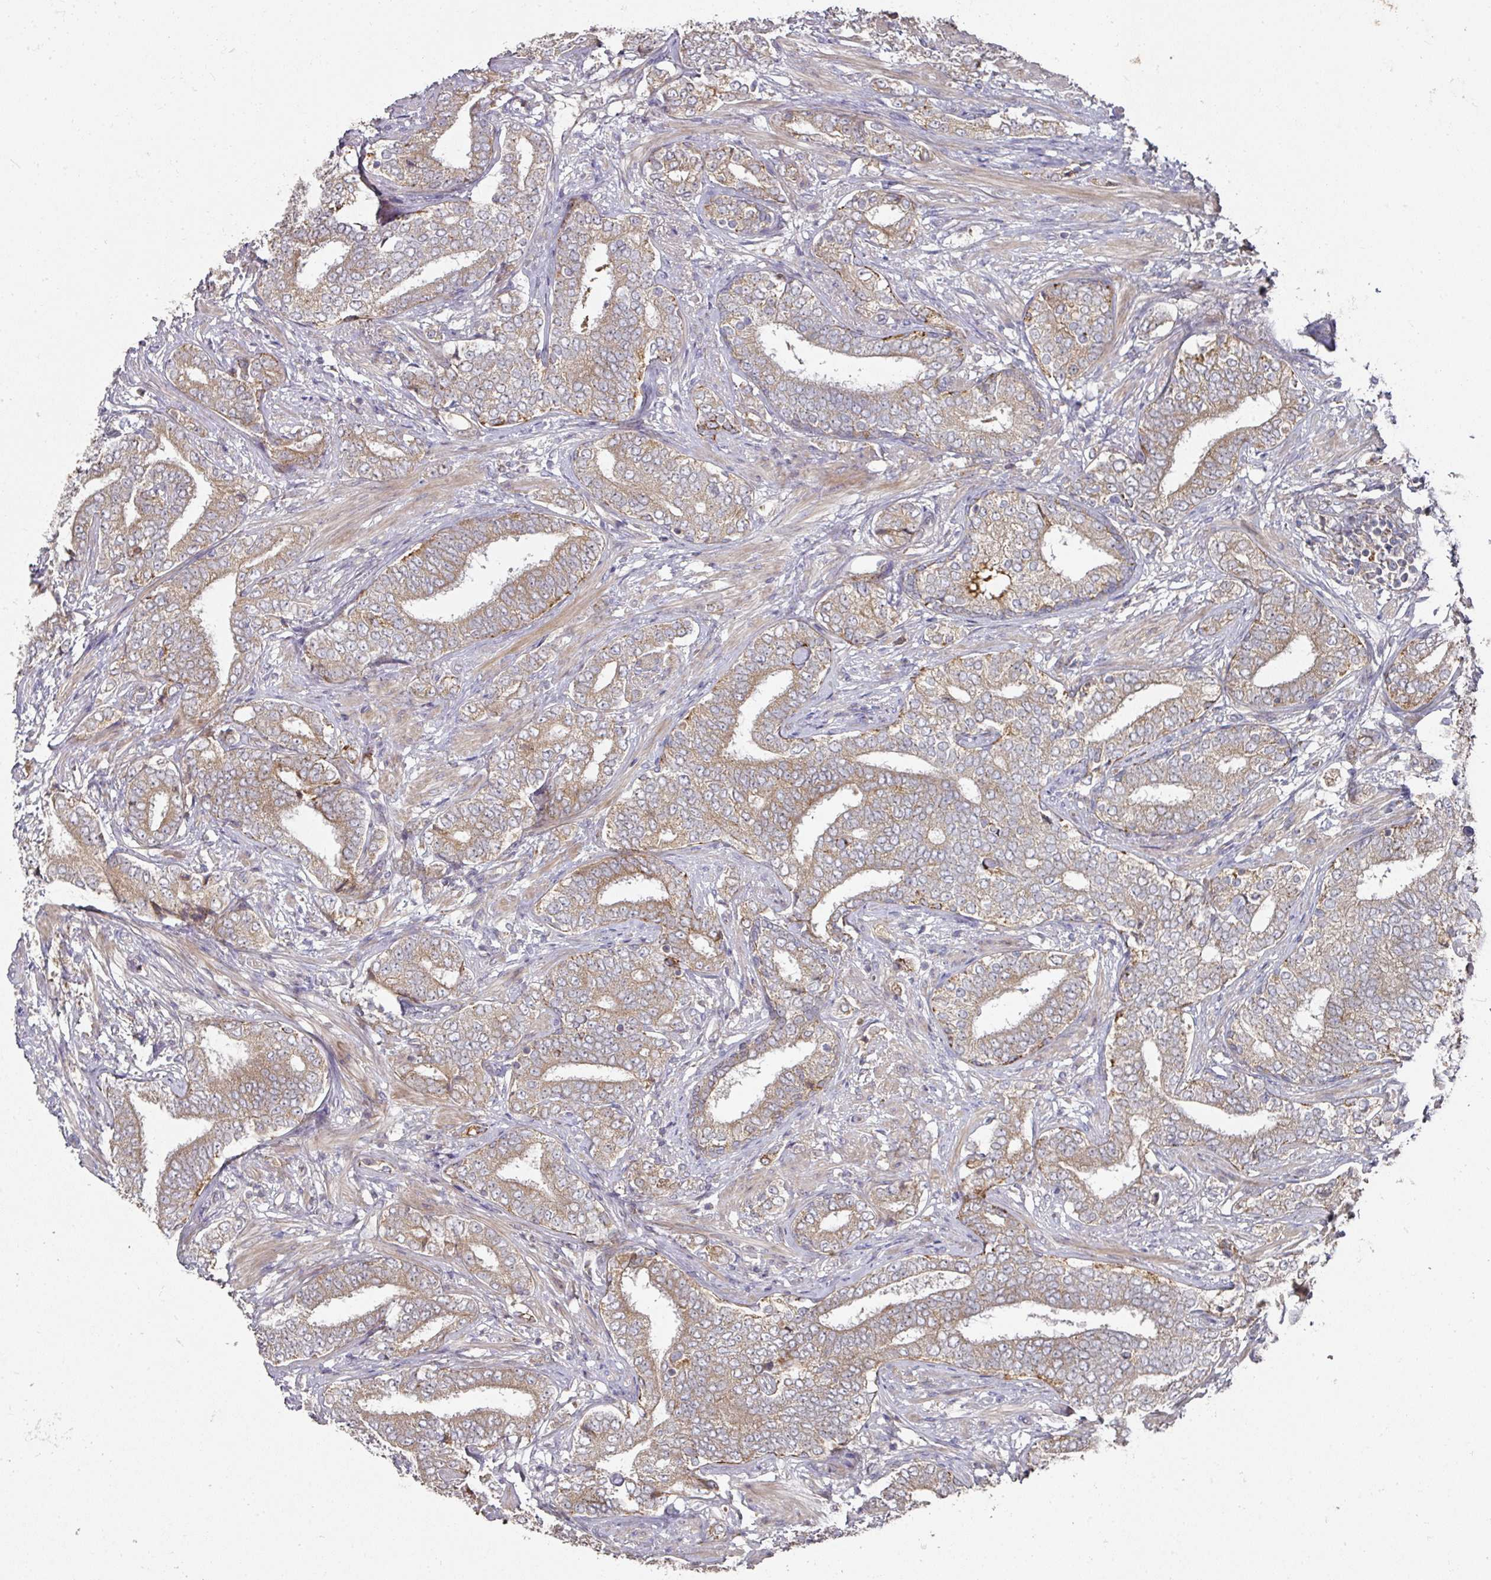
{"staining": {"intensity": "weak", "quantity": "<25%", "location": "cytoplasmic/membranous"}, "tissue": "prostate cancer", "cell_type": "Tumor cells", "image_type": "cancer", "snomed": [{"axis": "morphology", "description": "Adenocarcinoma, High grade"}, {"axis": "topography", "description": "Prostate"}], "caption": "This is a image of immunohistochemistry staining of high-grade adenocarcinoma (prostate), which shows no staining in tumor cells. (Brightfield microscopy of DAB (3,3'-diaminobenzidine) IHC at high magnification).", "gene": "DNAJC7", "patient": {"sex": "male", "age": 72}}